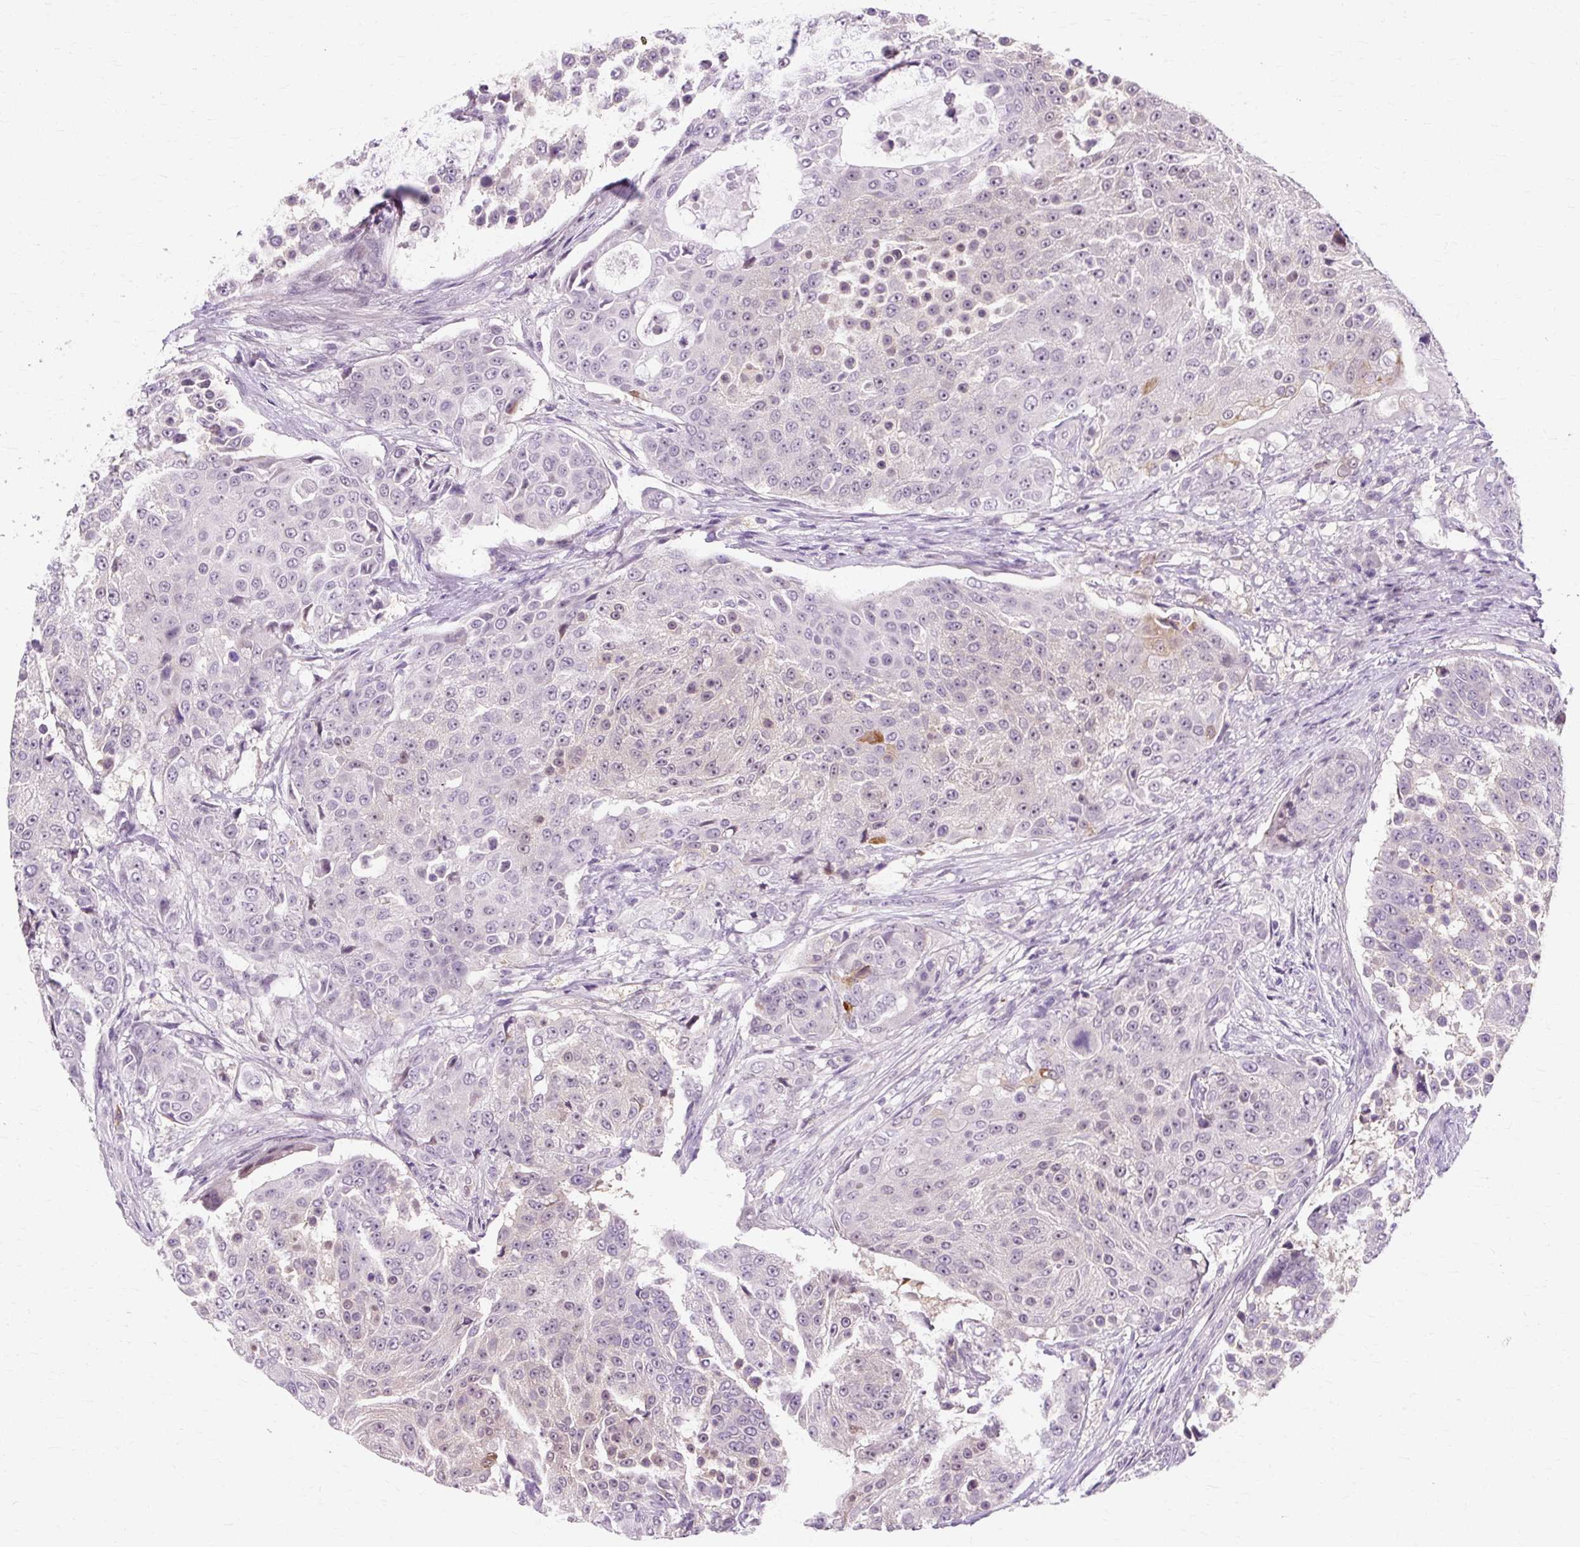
{"staining": {"intensity": "negative", "quantity": "none", "location": "none"}, "tissue": "urothelial cancer", "cell_type": "Tumor cells", "image_type": "cancer", "snomed": [{"axis": "morphology", "description": "Urothelial carcinoma, High grade"}, {"axis": "topography", "description": "Urinary bladder"}], "caption": "Tumor cells show no significant protein staining in urothelial carcinoma (high-grade).", "gene": "RYBP", "patient": {"sex": "female", "age": 63}}